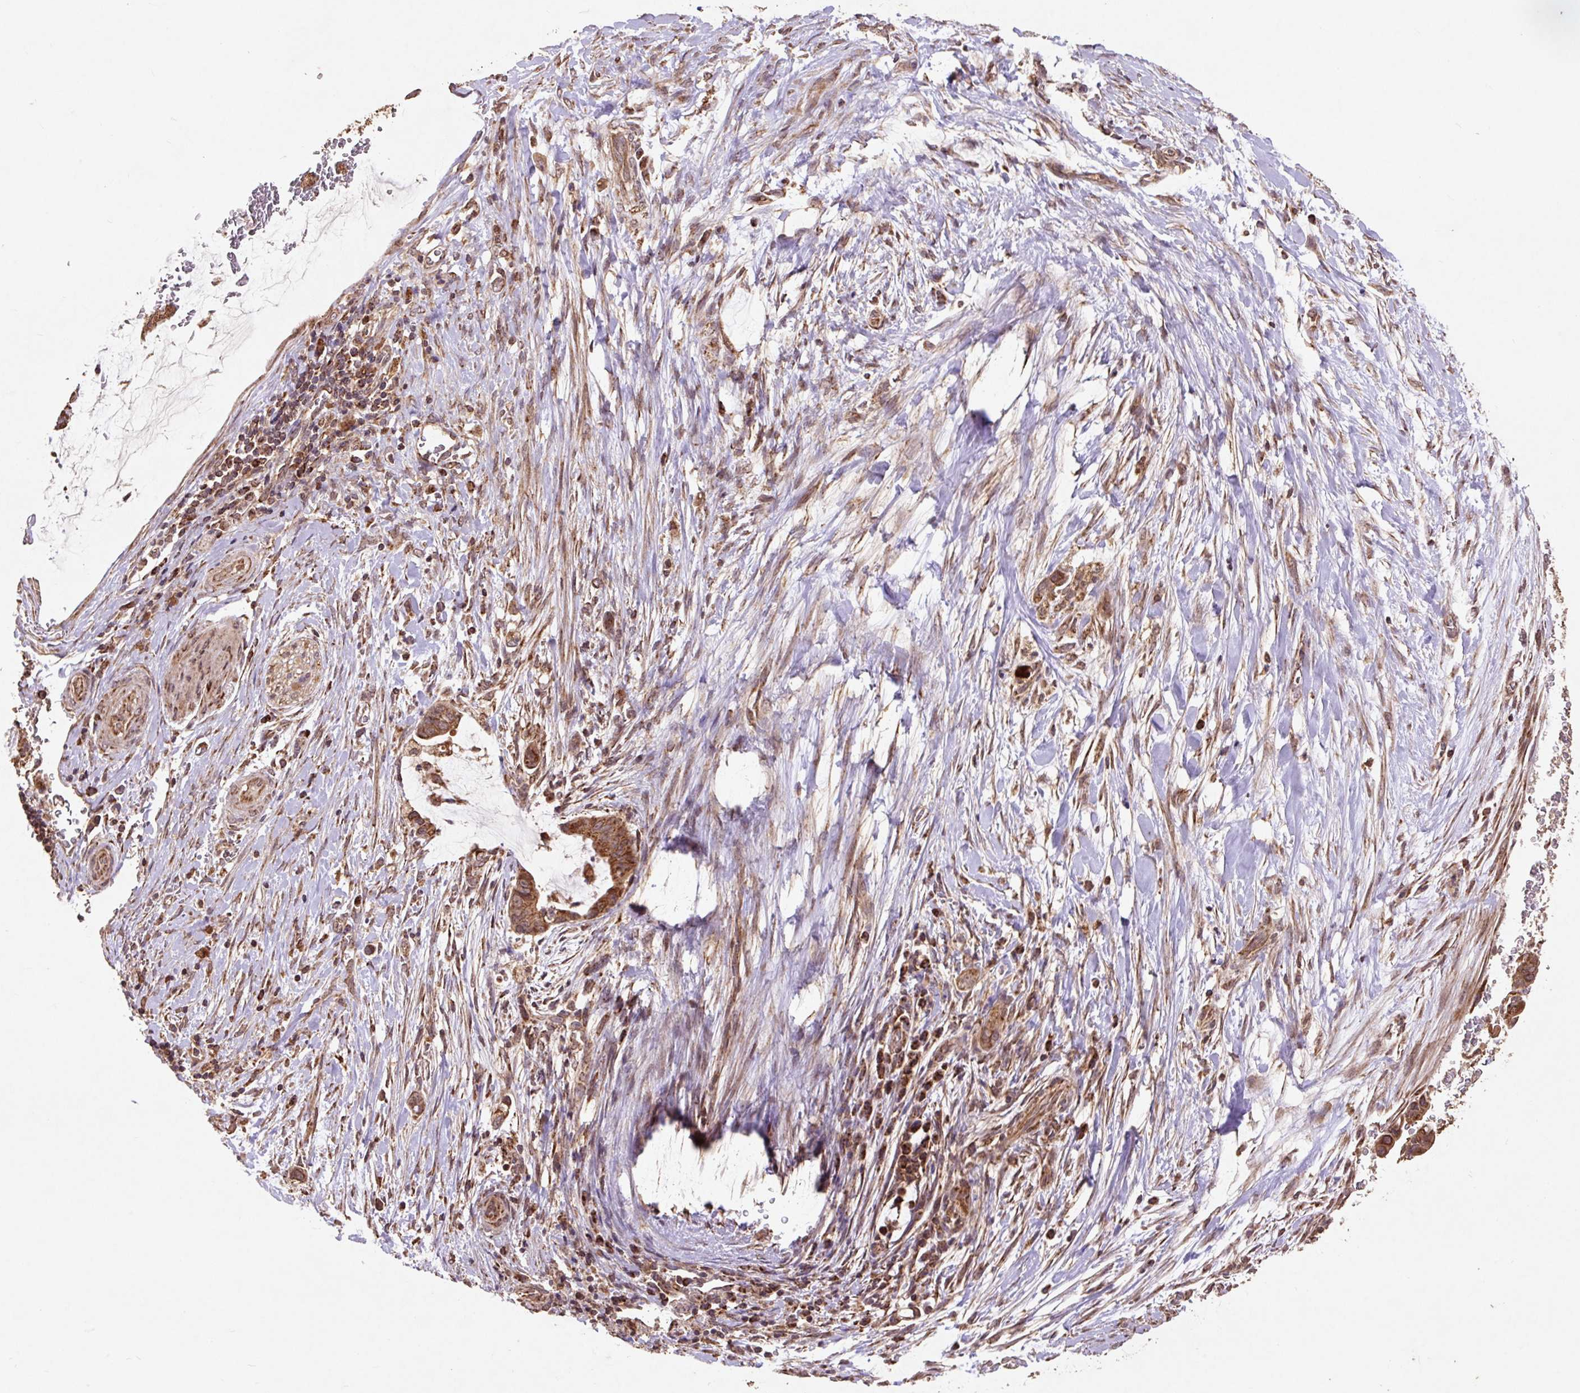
{"staining": {"intensity": "strong", "quantity": ">75%", "location": "cytoplasmic/membranous"}, "tissue": "pancreatic cancer", "cell_type": "Tumor cells", "image_type": "cancer", "snomed": [{"axis": "morphology", "description": "Adenocarcinoma, NOS"}, {"axis": "topography", "description": "Pancreas"}], "caption": "IHC staining of pancreatic cancer, which reveals high levels of strong cytoplasmic/membranous expression in approximately >75% of tumor cells indicating strong cytoplasmic/membranous protein expression. The staining was performed using DAB (brown) for protein detection and nuclei were counterstained in hematoxylin (blue).", "gene": "ATP5F1A", "patient": {"sex": "male", "age": 75}}